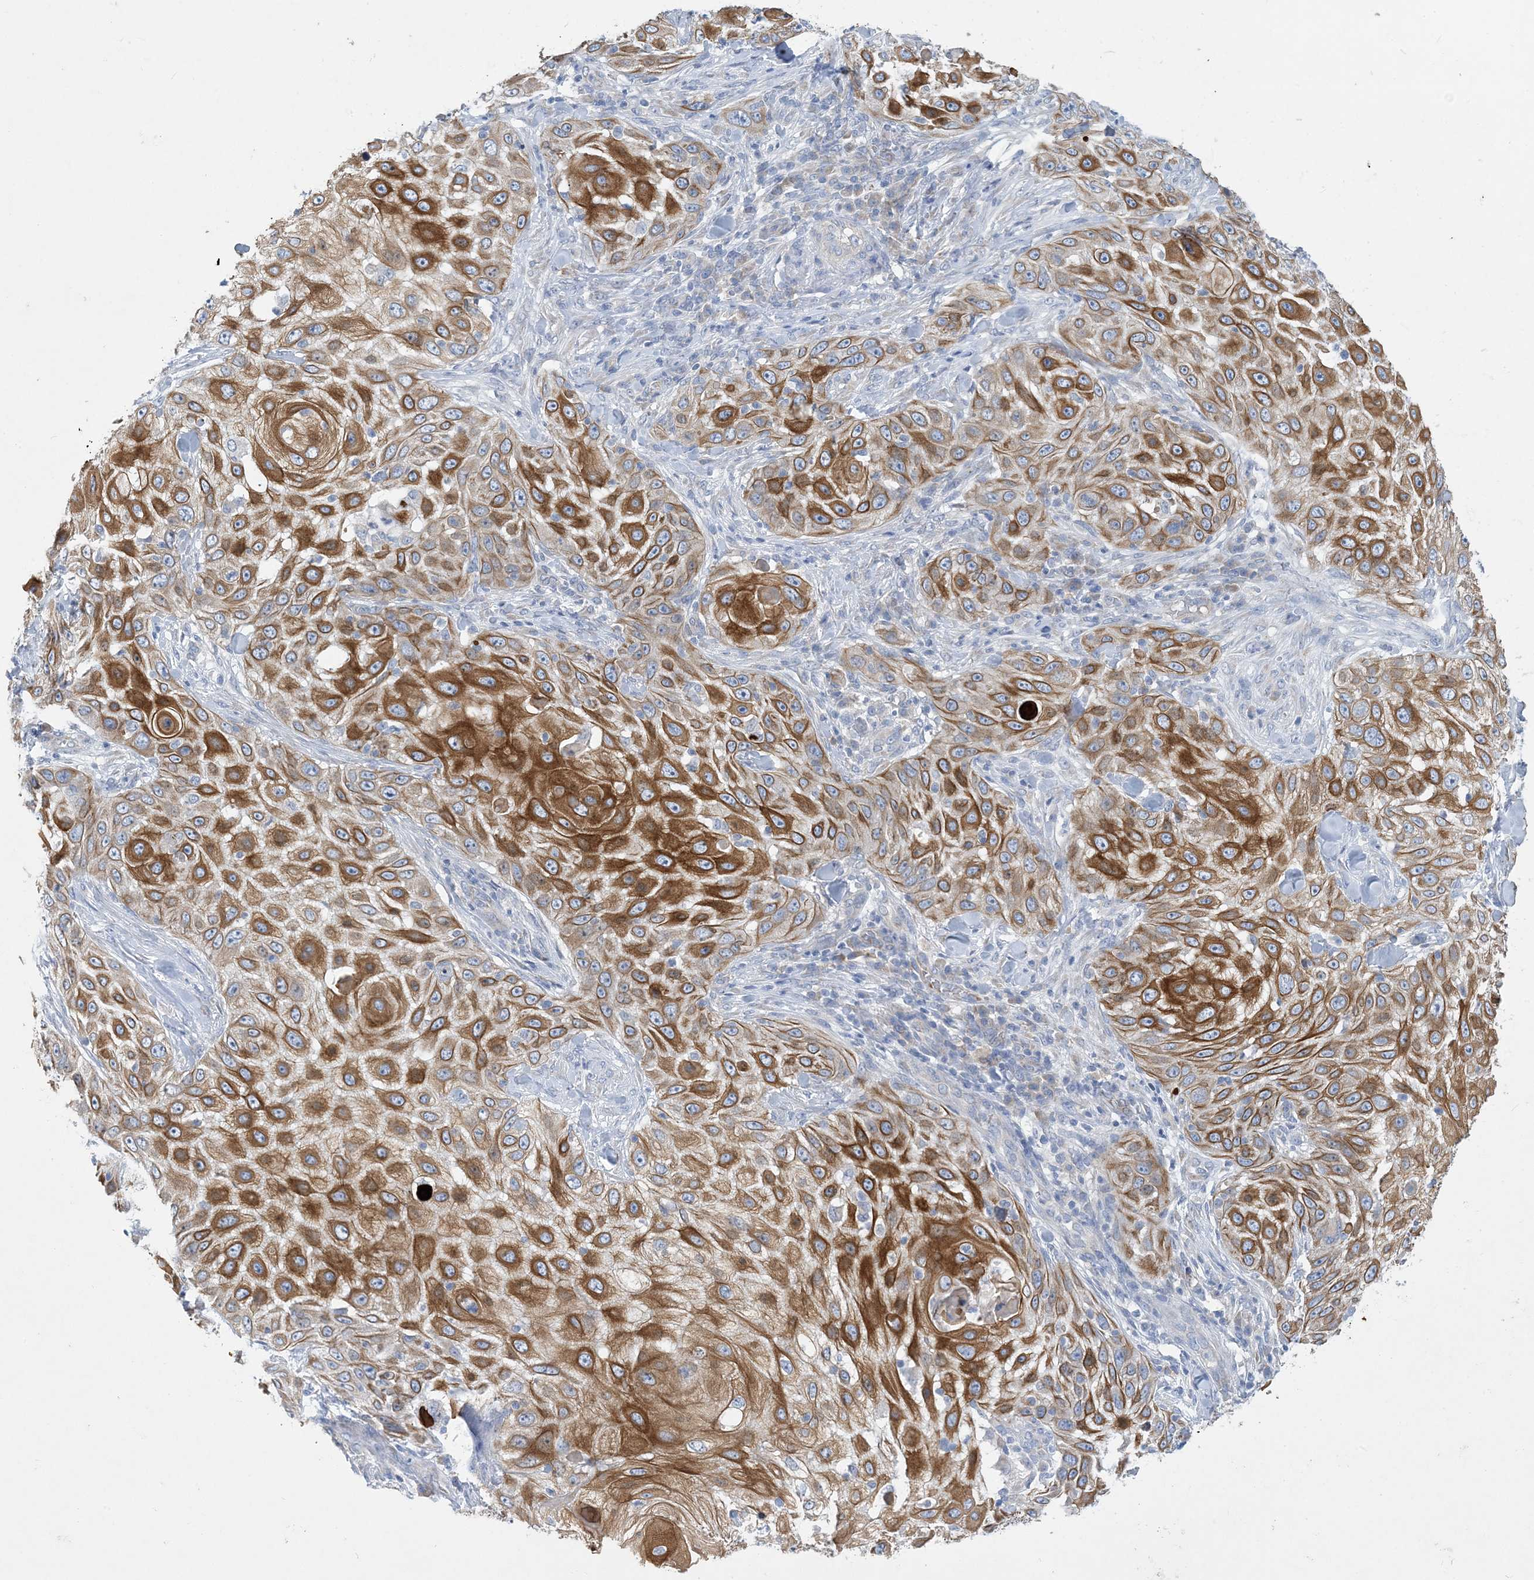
{"staining": {"intensity": "strong", "quantity": ">75%", "location": "cytoplasmic/membranous"}, "tissue": "skin cancer", "cell_type": "Tumor cells", "image_type": "cancer", "snomed": [{"axis": "morphology", "description": "Squamous cell carcinoma, NOS"}, {"axis": "topography", "description": "Skin"}], "caption": "Skin cancer (squamous cell carcinoma) tissue shows strong cytoplasmic/membranous positivity in about >75% of tumor cells The staining was performed using DAB (3,3'-diaminobenzidine) to visualize the protein expression in brown, while the nuclei were stained in blue with hematoxylin (Magnification: 20x).", "gene": "ZCCHC18", "patient": {"sex": "female", "age": 44}}